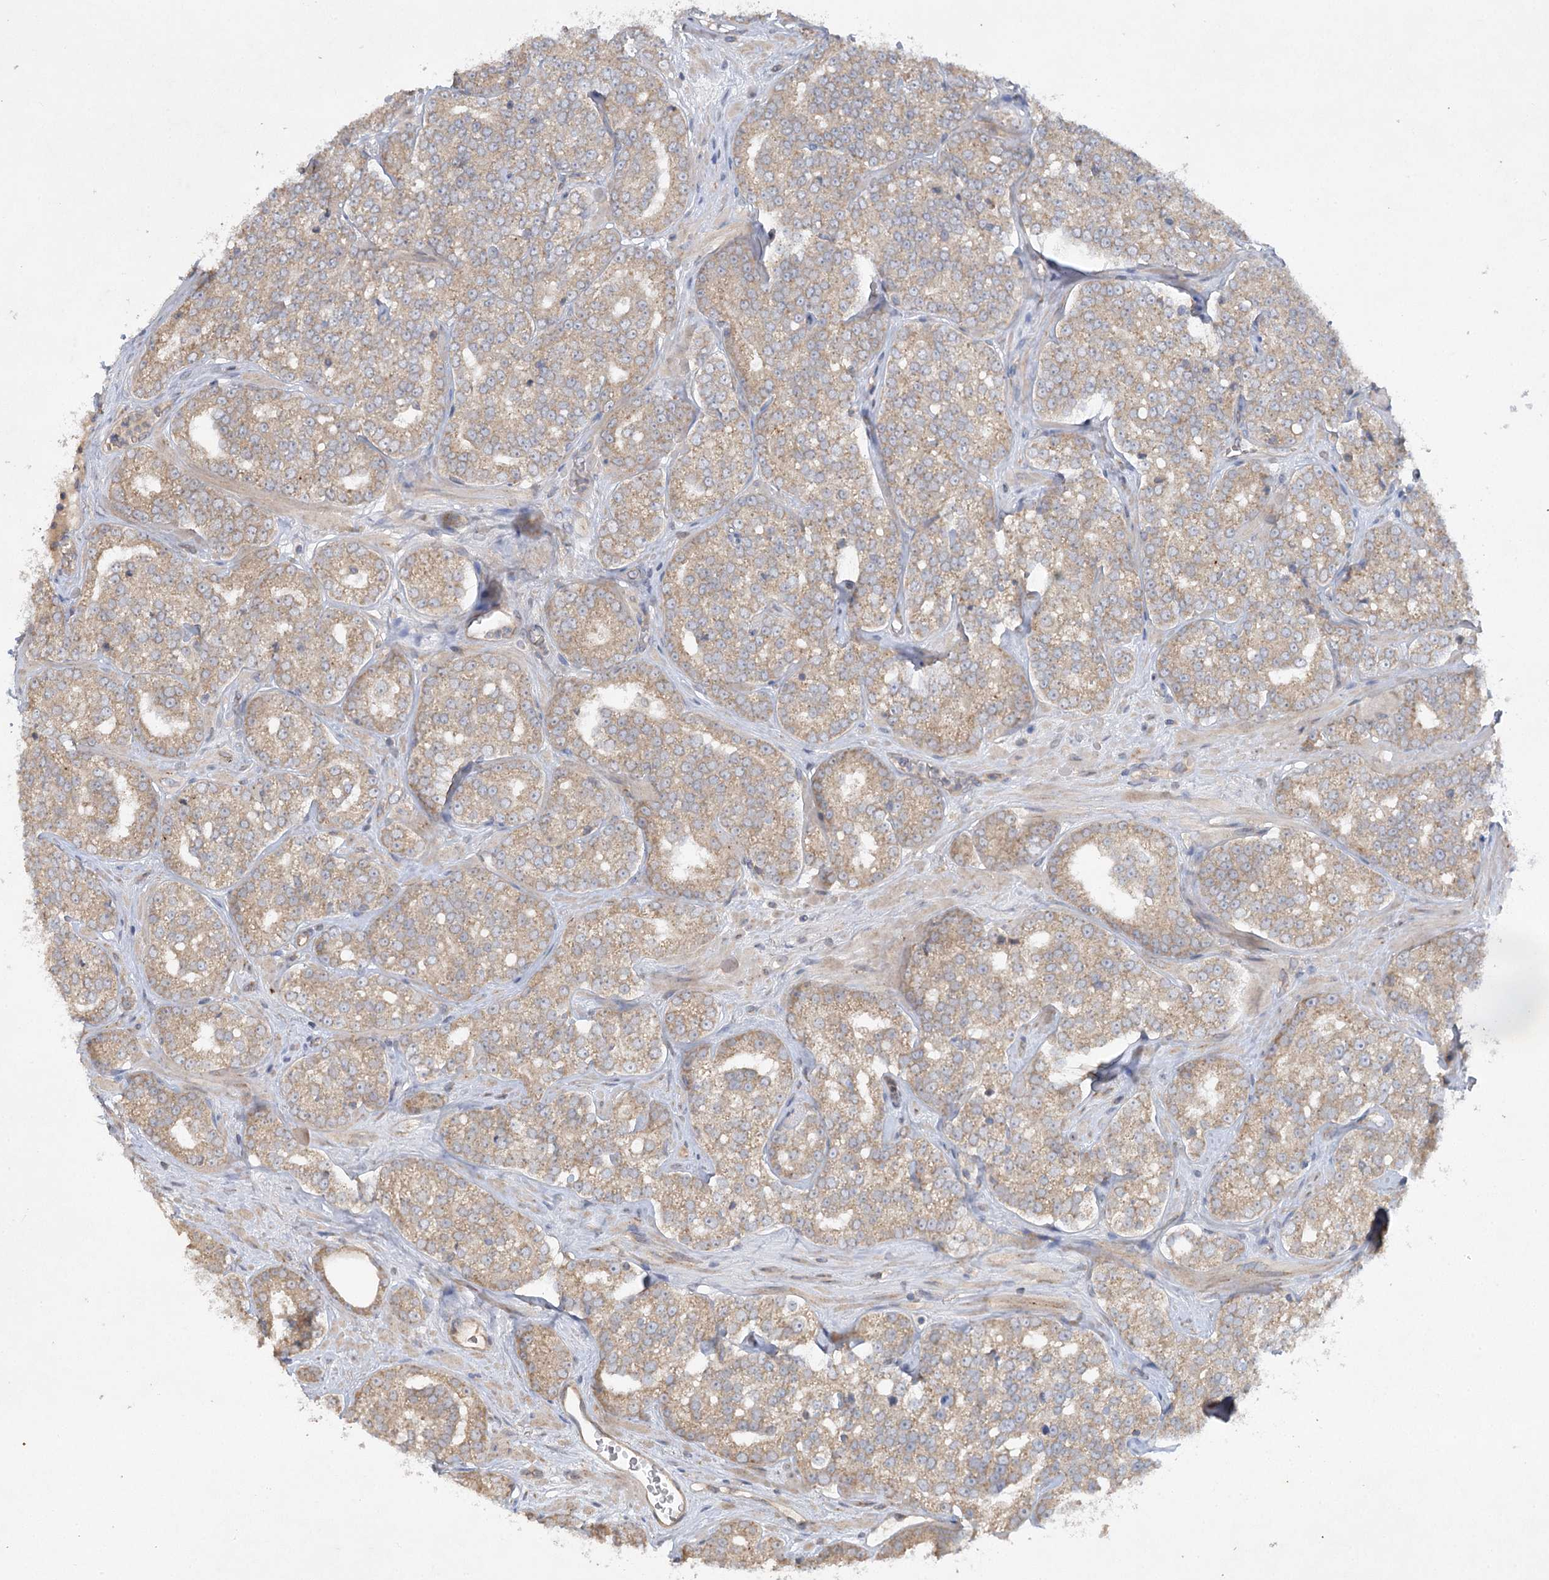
{"staining": {"intensity": "moderate", "quantity": ">75%", "location": "cytoplasmic/membranous"}, "tissue": "prostate cancer", "cell_type": "Tumor cells", "image_type": "cancer", "snomed": [{"axis": "morphology", "description": "Normal tissue, NOS"}, {"axis": "morphology", "description": "Adenocarcinoma, High grade"}, {"axis": "topography", "description": "Prostate"}], "caption": "This is an image of IHC staining of prostate cancer, which shows moderate expression in the cytoplasmic/membranous of tumor cells.", "gene": "TRAF3IP1", "patient": {"sex": "male", "age": 83}}